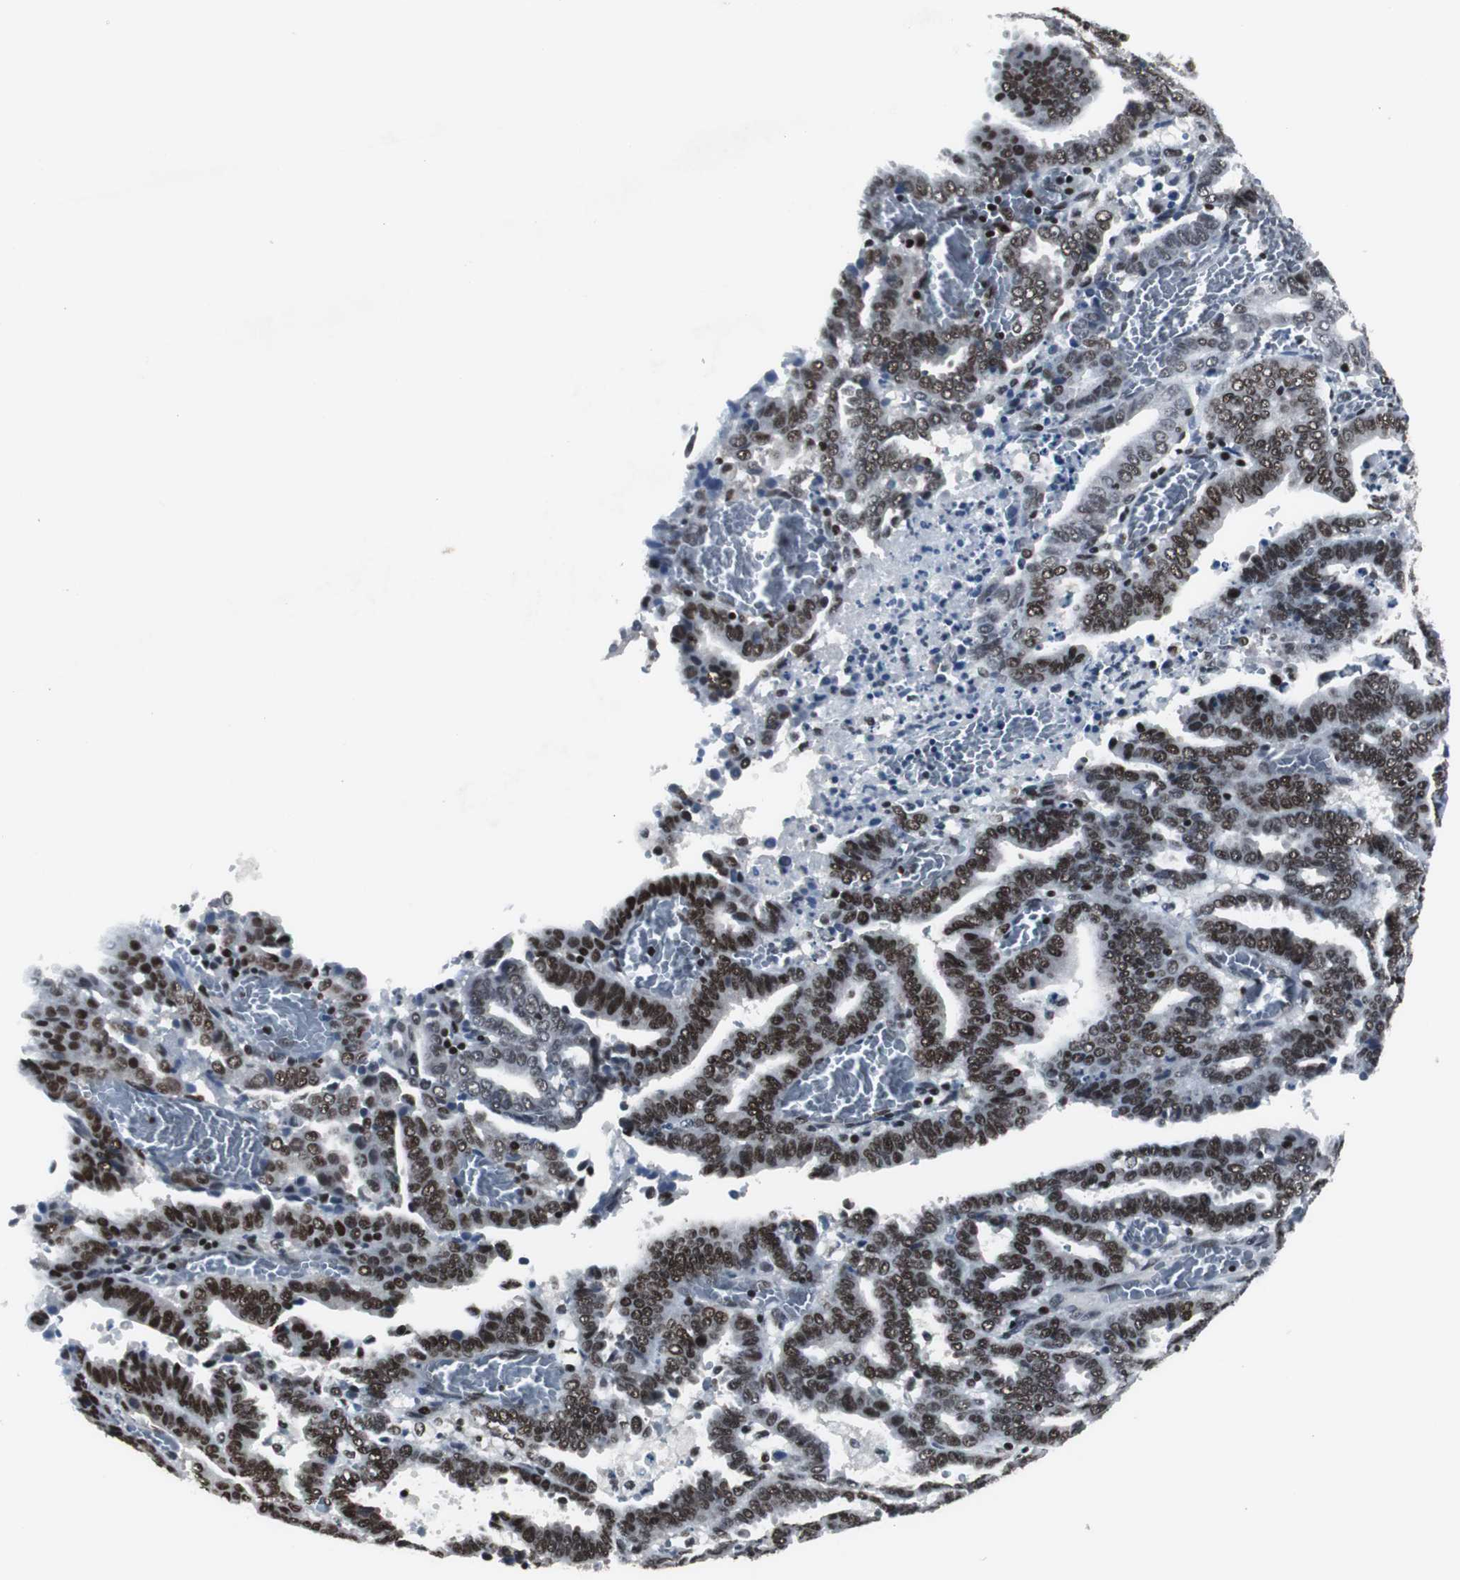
{"staining": {"intensity": "strong", "quantity": ">75%", "location": "nuclear"}, "tissue": "endometrial cancer", "cell_type": "Tumor cells", "image_type": "cancer", "snomed": [{"axis": "morphology", "description": "Adenocarcinoma, NOS"}, {"axis": "topography", "description": "Uterus"}], "caption": "Endometrial cancer (adenocarcinoma) tissue shows strong nuclear positivity in approximately >75% of tumor cells, visualized by immunohistochemistry. The staining is performed using DAB (3,3'-diaminobenzidine) brown chromogen to label protein expression. The nuclei are counter-stained blue using hematoxylin.", "gene": "RAD9A", "patient": {"sex": "female", "age": 83}}